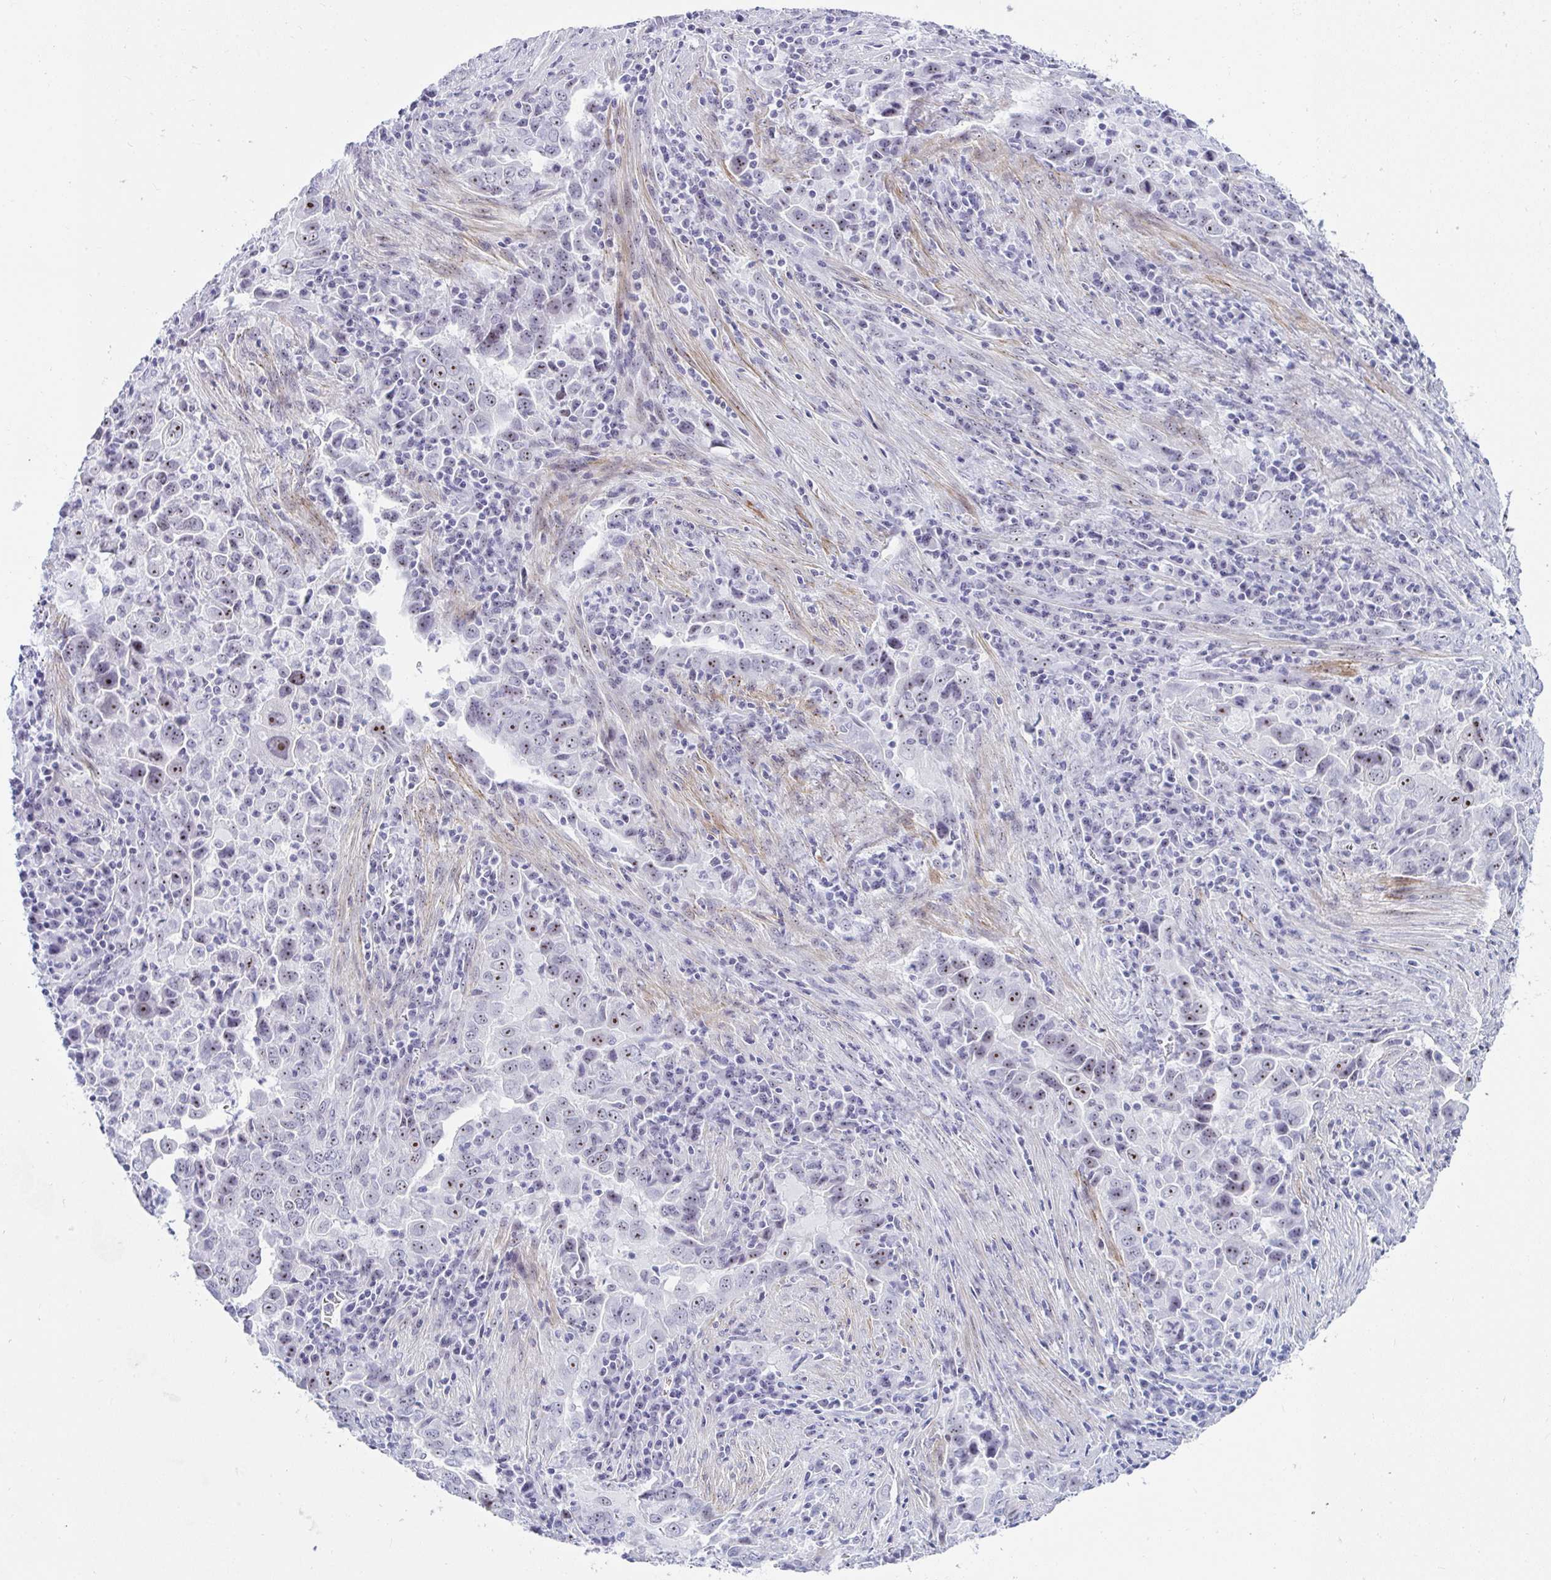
{"staining": {"intensity": "moderate", "quantity": ">75%", "location": "nuclear"}, "tissue": "lung cancer", "cell_type": "Tumor cells", "image_type": "cancer", "snomed": [{"axis": "morphology", "description": "Adenocarcinoma, NOS"}, {"axis": "topography", "description": "Lung"}], "caption": "Lung cancer (adenocarcinoma) stained for a protein displays moderate nuclear positivity in tumor cells. Using DAB (3,3'-diaminobenzidine) (brown) and hematoxylin (blue) stains, captured at high magnification using brightfield microscopy.", "gene": "NOP10", "patient": {"sex": "male", "age": 67}}